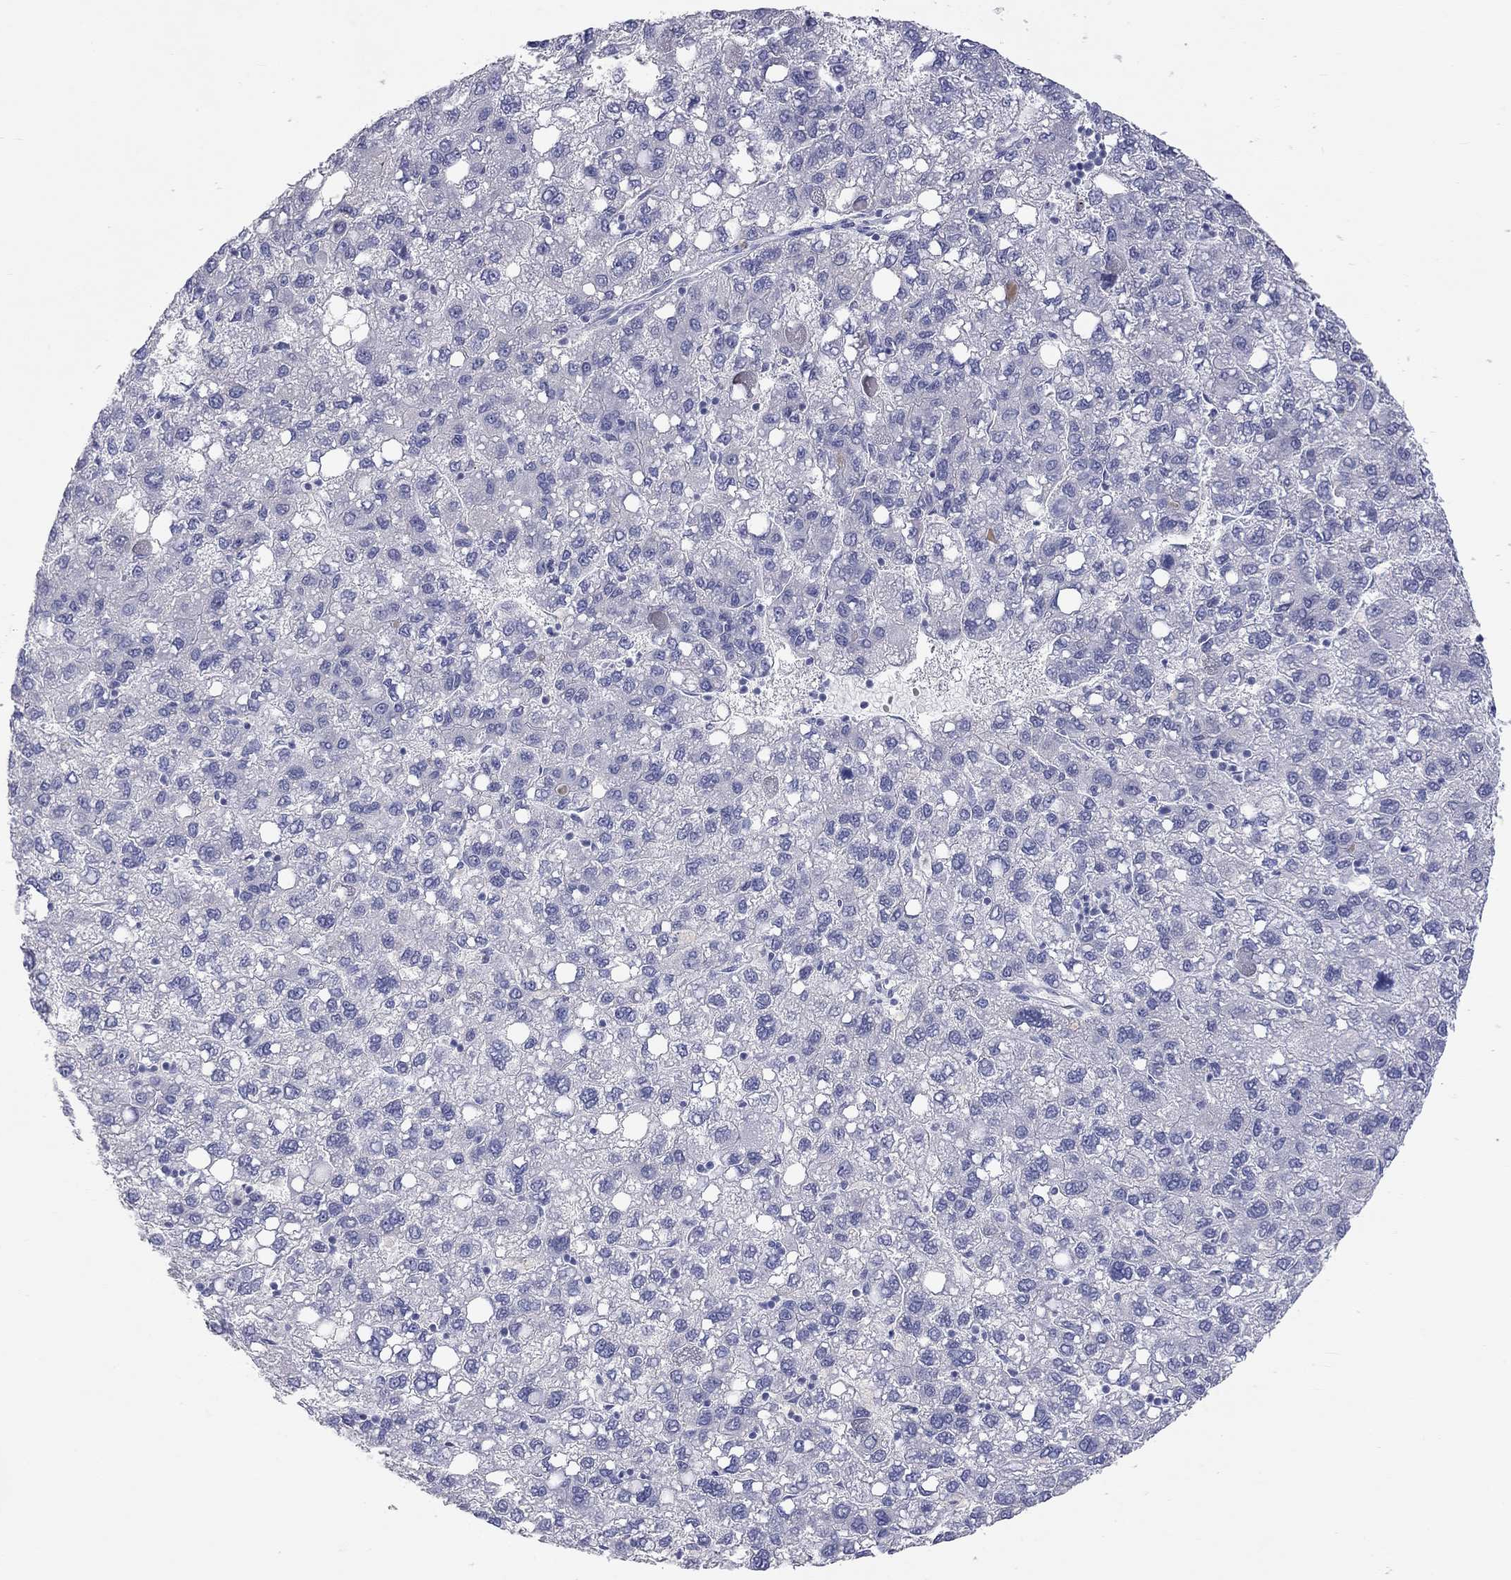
{"staining": {"intensity": "negative", "quantity": "none", "location": "none"}, "tissue": "liver cancer", "cell_type": "Tumor cells", "image_type": "cancer", "snomed": [{"axis": "morphology", "description": "Carcinoma, Hepatocellular, NOS"}, {"axis": "topography", "description": "Liver"}], "caption": "Tumor cells are negative for protein expression in human liver cancer.", "gene": "PCDHGC5", "patient": {"sex": "female", "age": 82}}